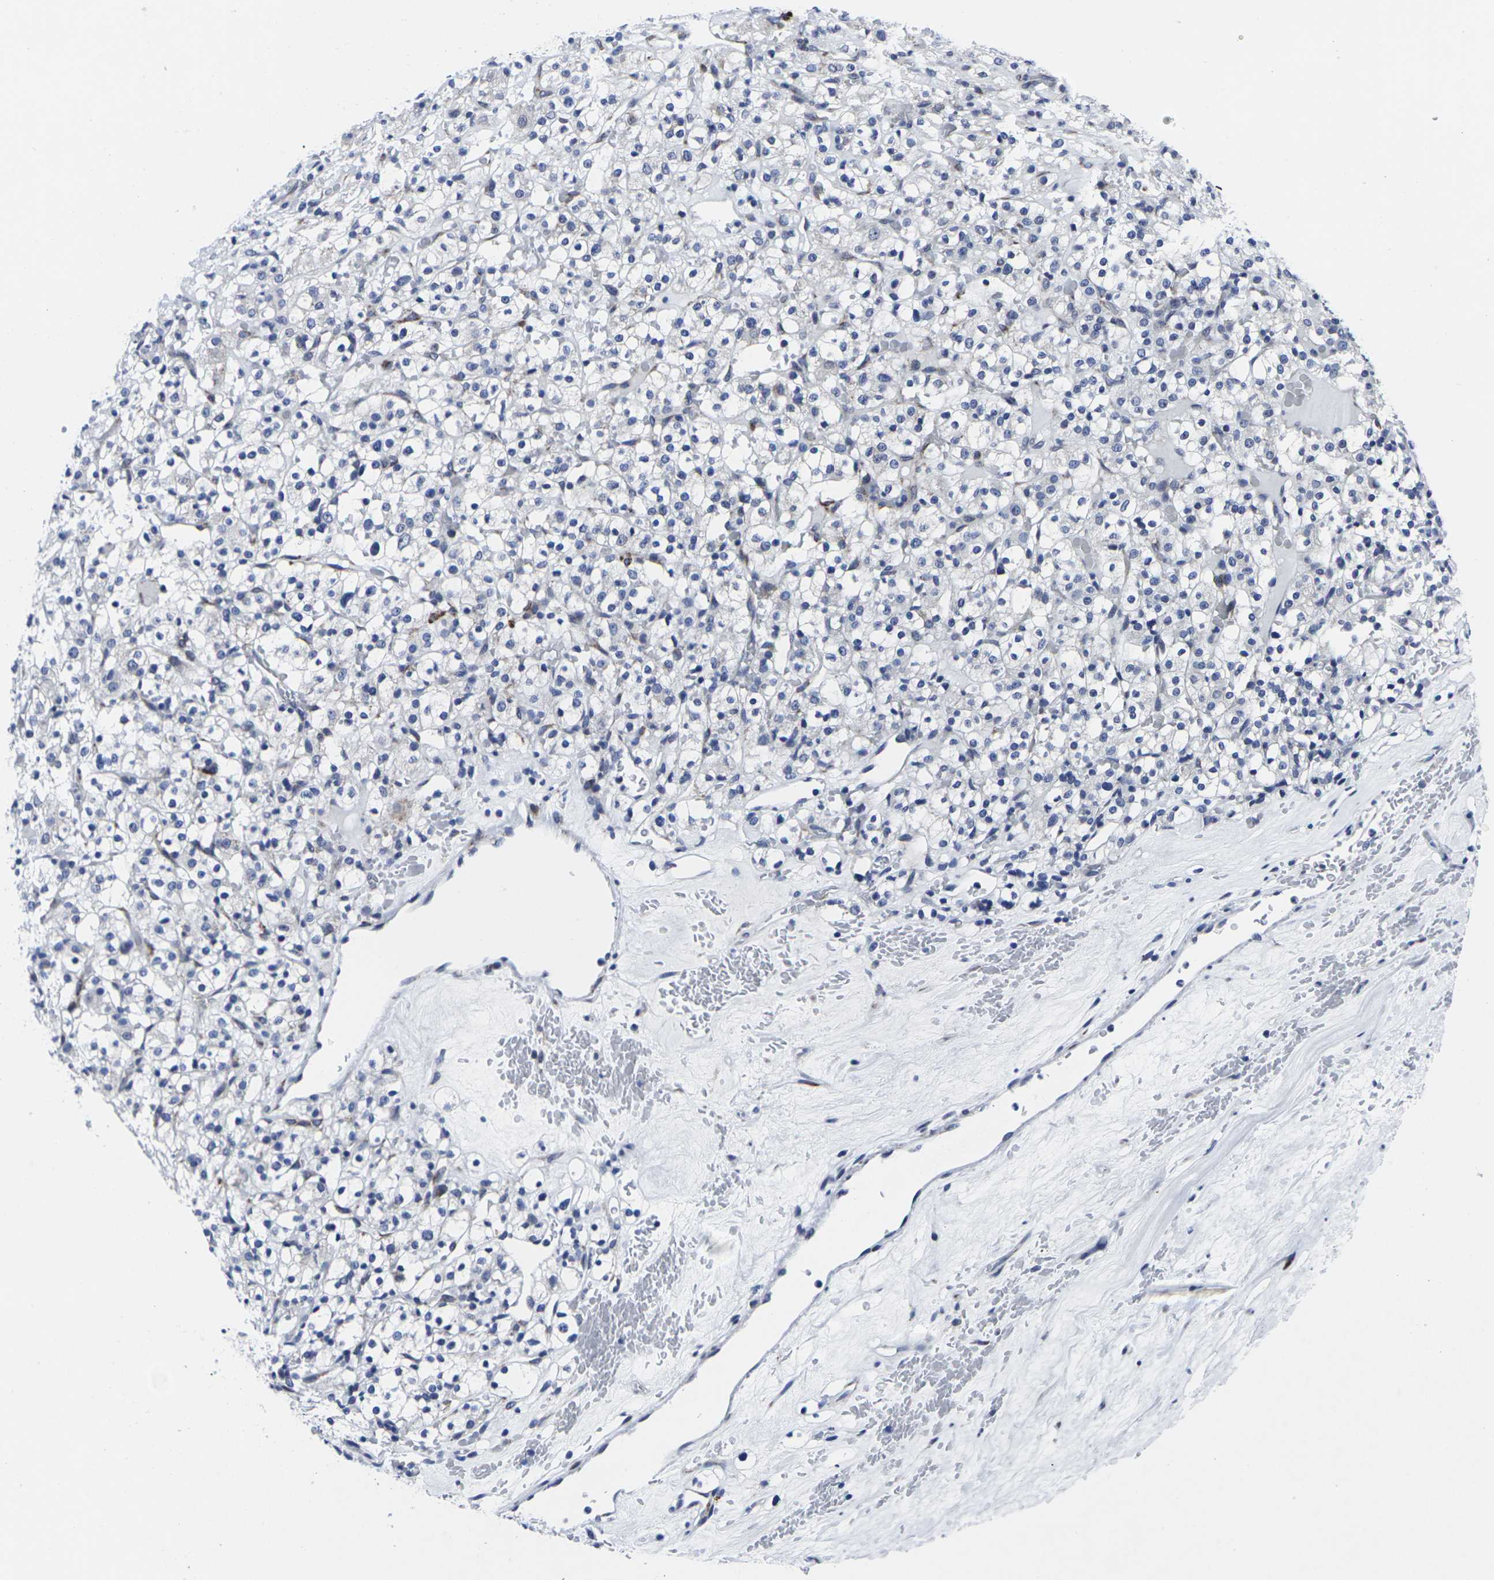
{"staining": {"intensity": "negative", "quantity": "none", "location": "none"}, "tissue": "renal cancer", "cell_type": "Tumor cells", "image_type": "cancer", "snomed": [{"axis": "morphology", "description": "Normal tissue, NOS"}, {"axis": "morphology", "description": "Adenocarcinoma, NOS"}, {"axis": "topography", "description": "Kidney"}], "caption": "Tumor cells are negative for brown protein staining in adenocarcinoma (renal).", "gene": "RPN1", "patient": {"sex": "female", "age": 72}}